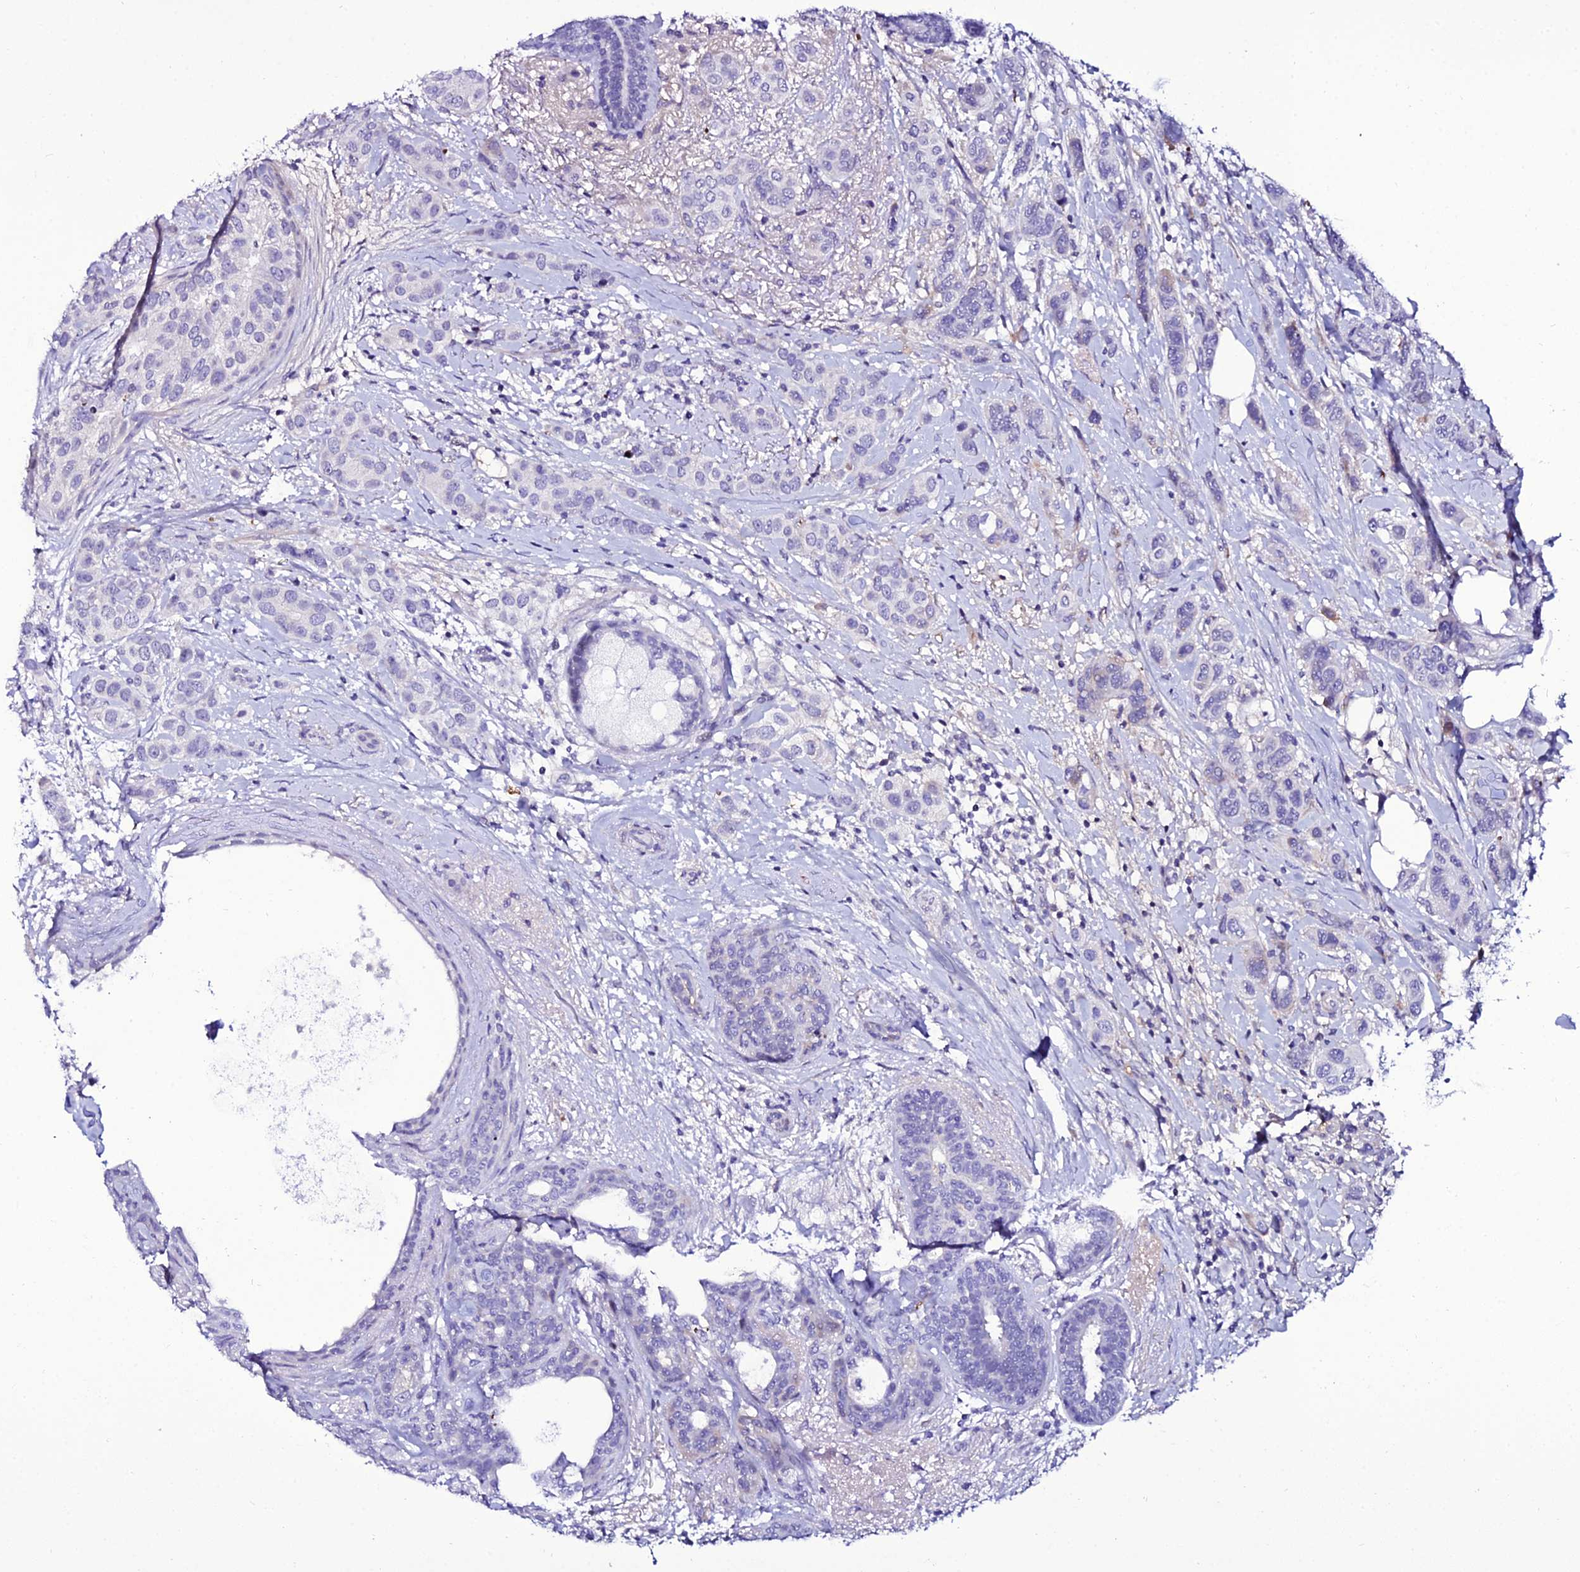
{"staining": {"intensity": "negative", "quantity": "none", "location": "none"}, "tissue": "breast cancer", "cell_type": "Tumor cells", "image_type": "cancer", "snomed": [{"axis": "morphology", "description": "Lobular carcinoma"}, {"axis": "topography", "description": "Breast"}], "caption": "Tumor cells are negative for brown protein staining in breast lobular carcinoma. Brightfield microscopy of immunohistochemistry (IHC) stained with DAB (brown) and hematoxylin (blue), captured at high magnification.", "gene": "DEFB132", "patient": {"sex": "female", "age": 51}}